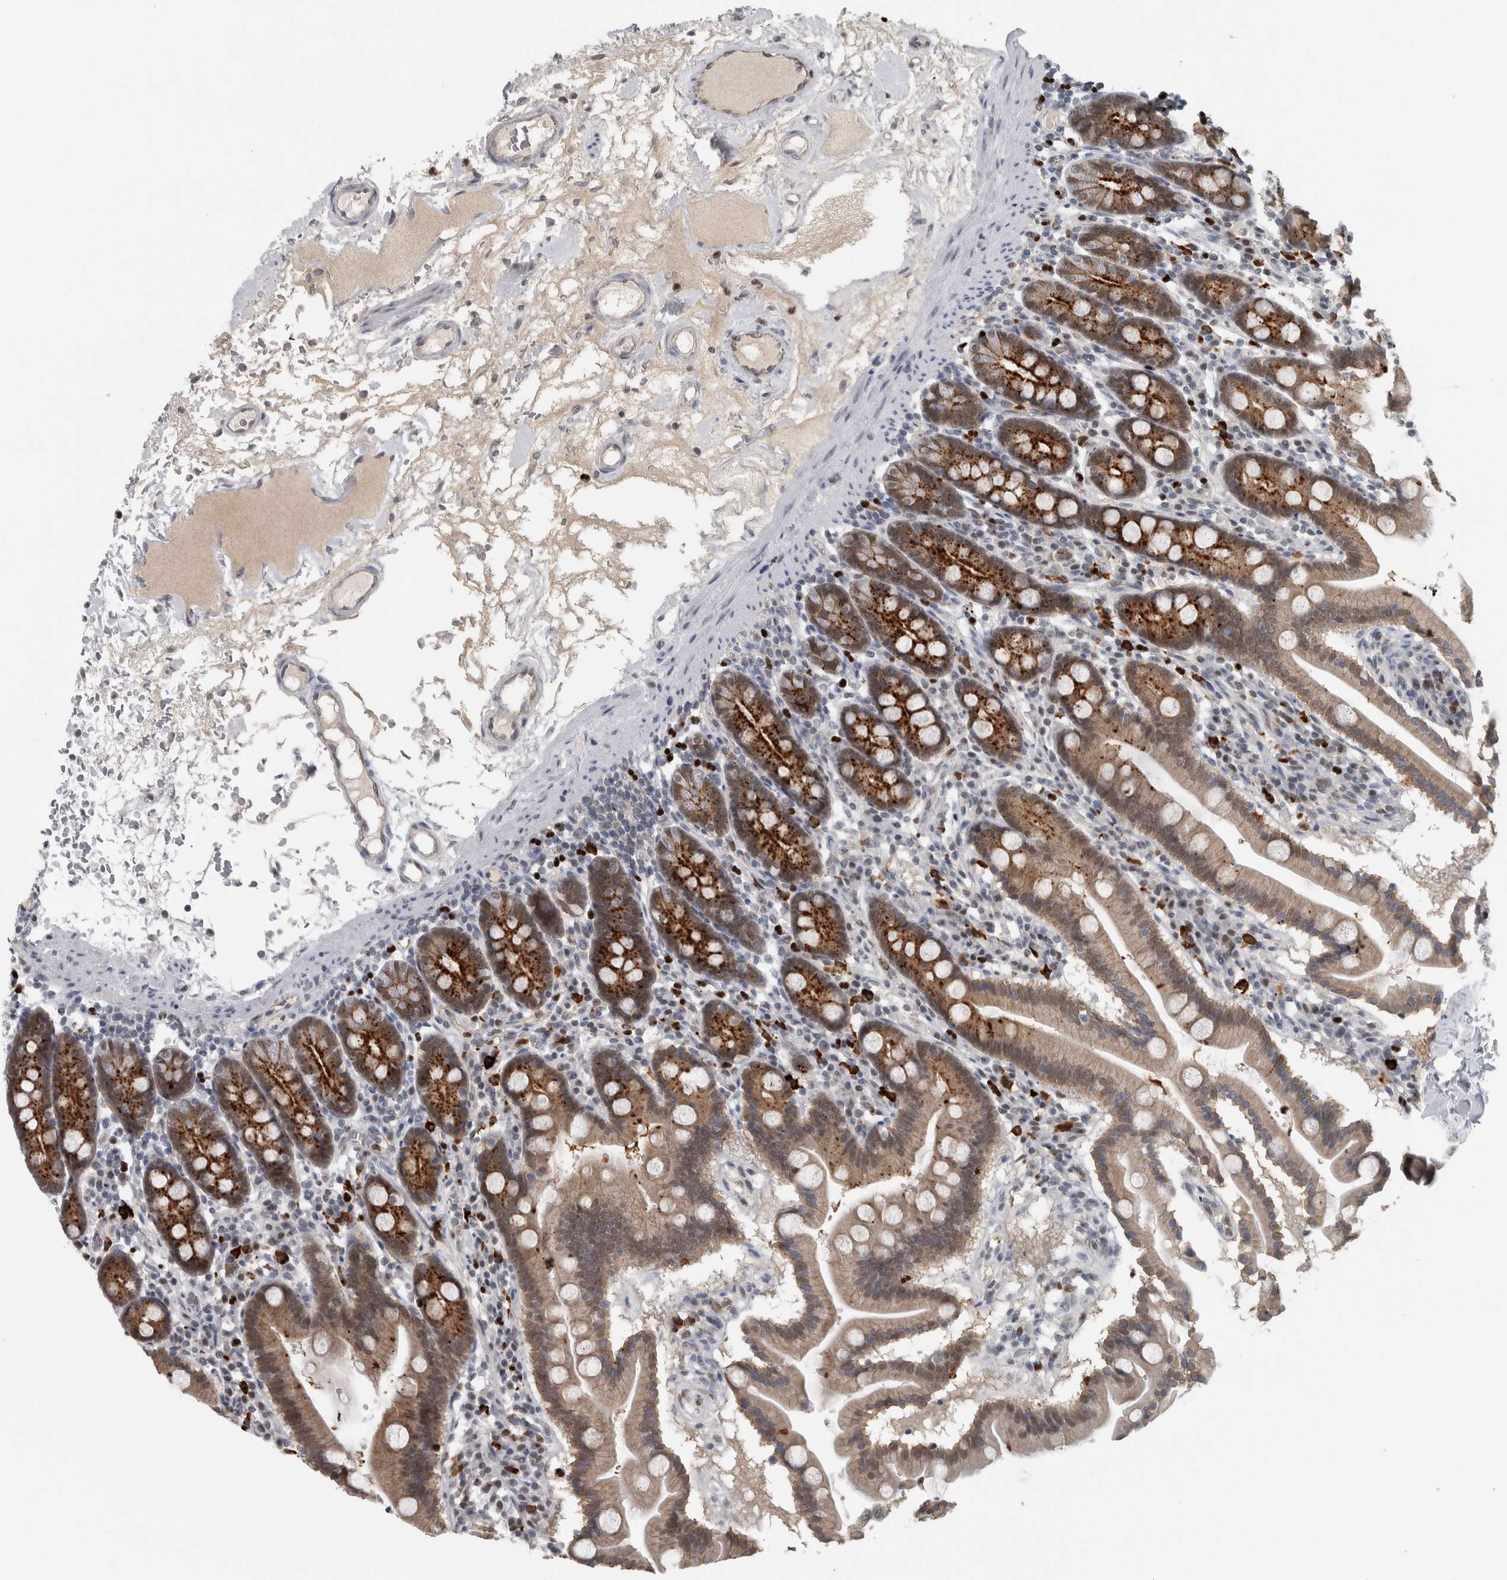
{"staining": {"intensity": "strong", "quantity": ">75%", "location": "cytoplasmic/membranous,nuclear"}, "tissue": "duodenum", "cell_type": "Glandular cells", "image_type": "normal", "snomed": [{"axis": "morphology", "description": "Normal tissue, NOS"}, {"axis": "topography", "description": "Duodenum"}], "caption": "IHC micrograph of benign human duodenum stained for a protein (brown), which reveals high levels of strong cytoplasmic/membranous,nuclear positivity in approximately >75% of glandular cells.", "gene": "ADPRM", "patient": {"sex": "male", "age": 50}}